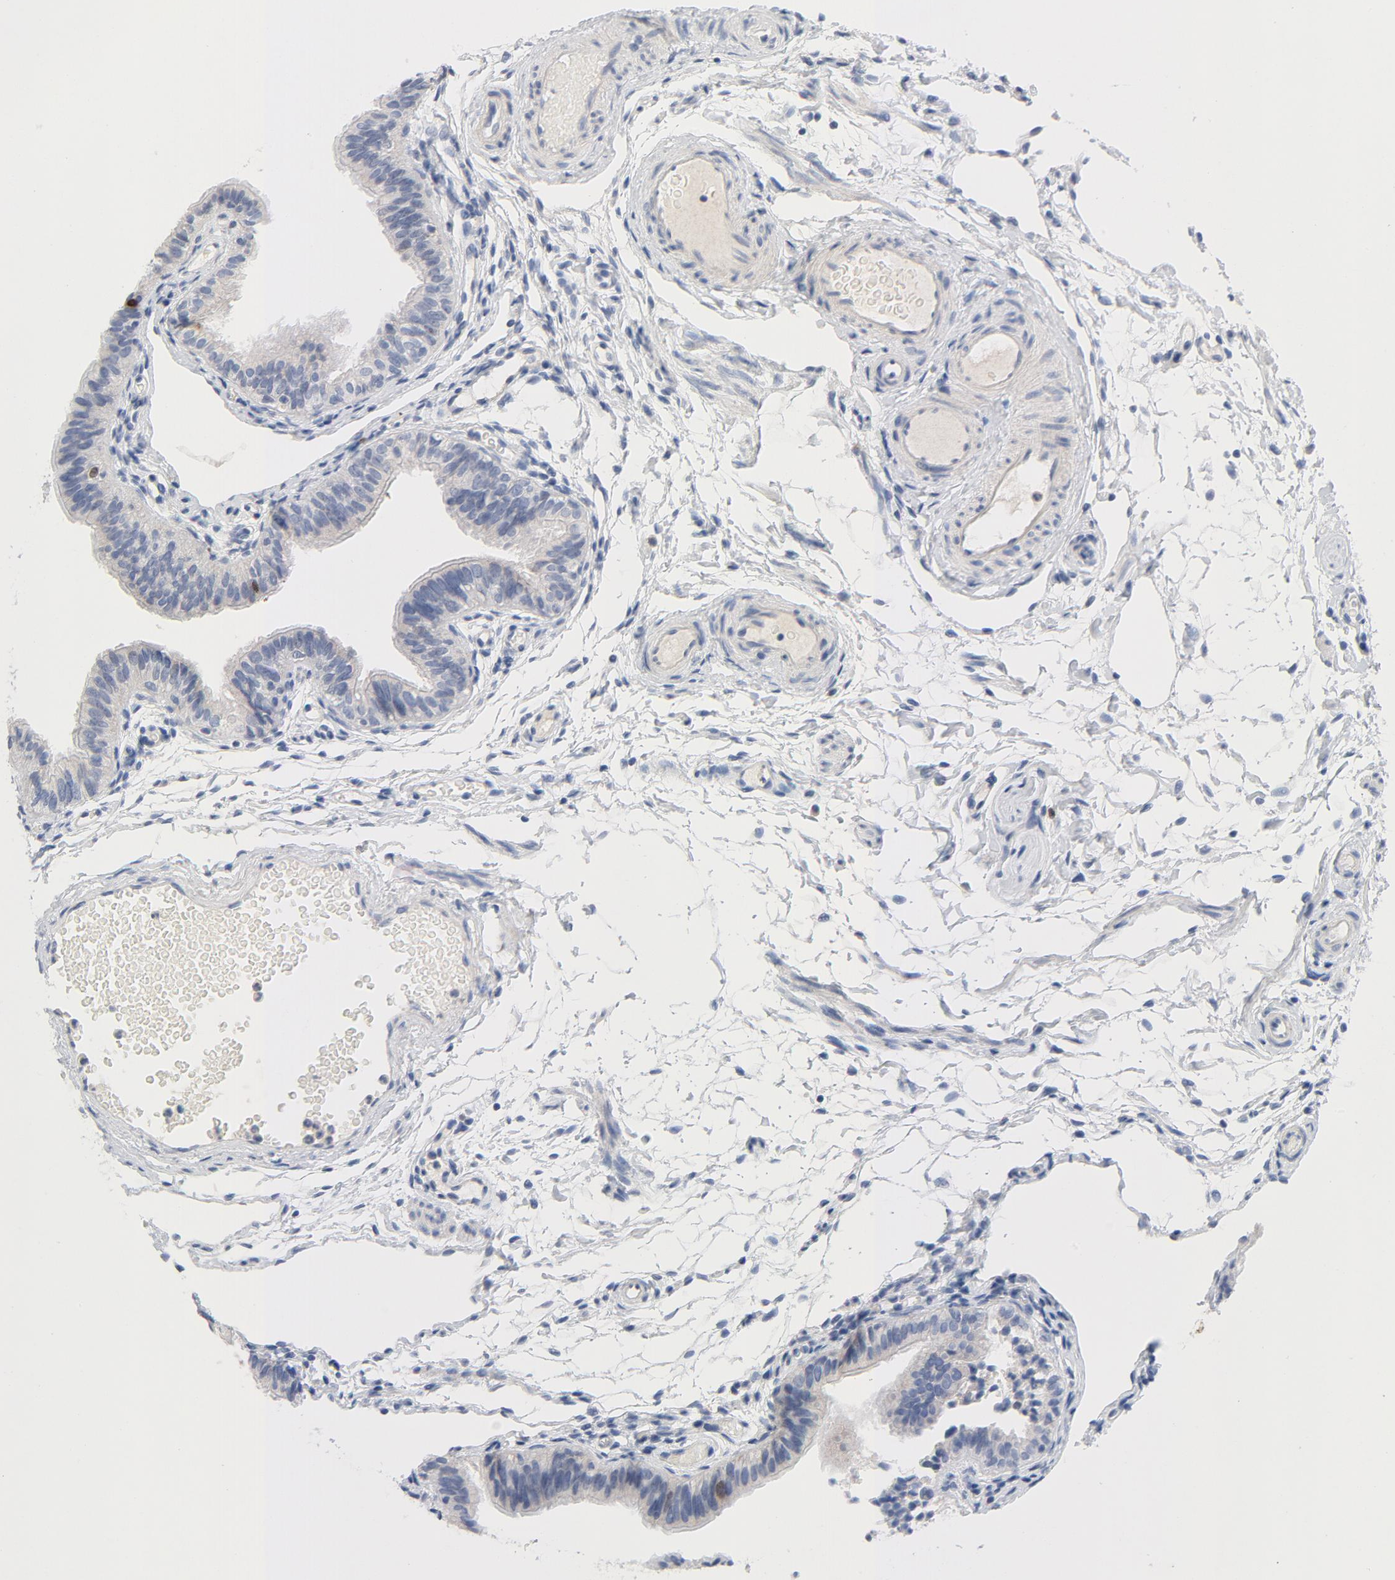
{"staining": {"intensity": "negative", "quantity": "none", "location": "none"}, "tissue": "fallopian tube", "cell_type": "Glandular cells", "image_type": "normal", "snomed": [{"axis": "morphology", "description": "Normal tissue, NOS"}, {"axis": "morphology", "description": "Dermoid, NOS"}, {"axis": "topography", "description": "Fallopian tube"}], "caption": "The image displays no significant positivity in glandular cells of fallopian tube.", "gene": "BIRC5", "patient": {"sex": "female", "age": 33}}